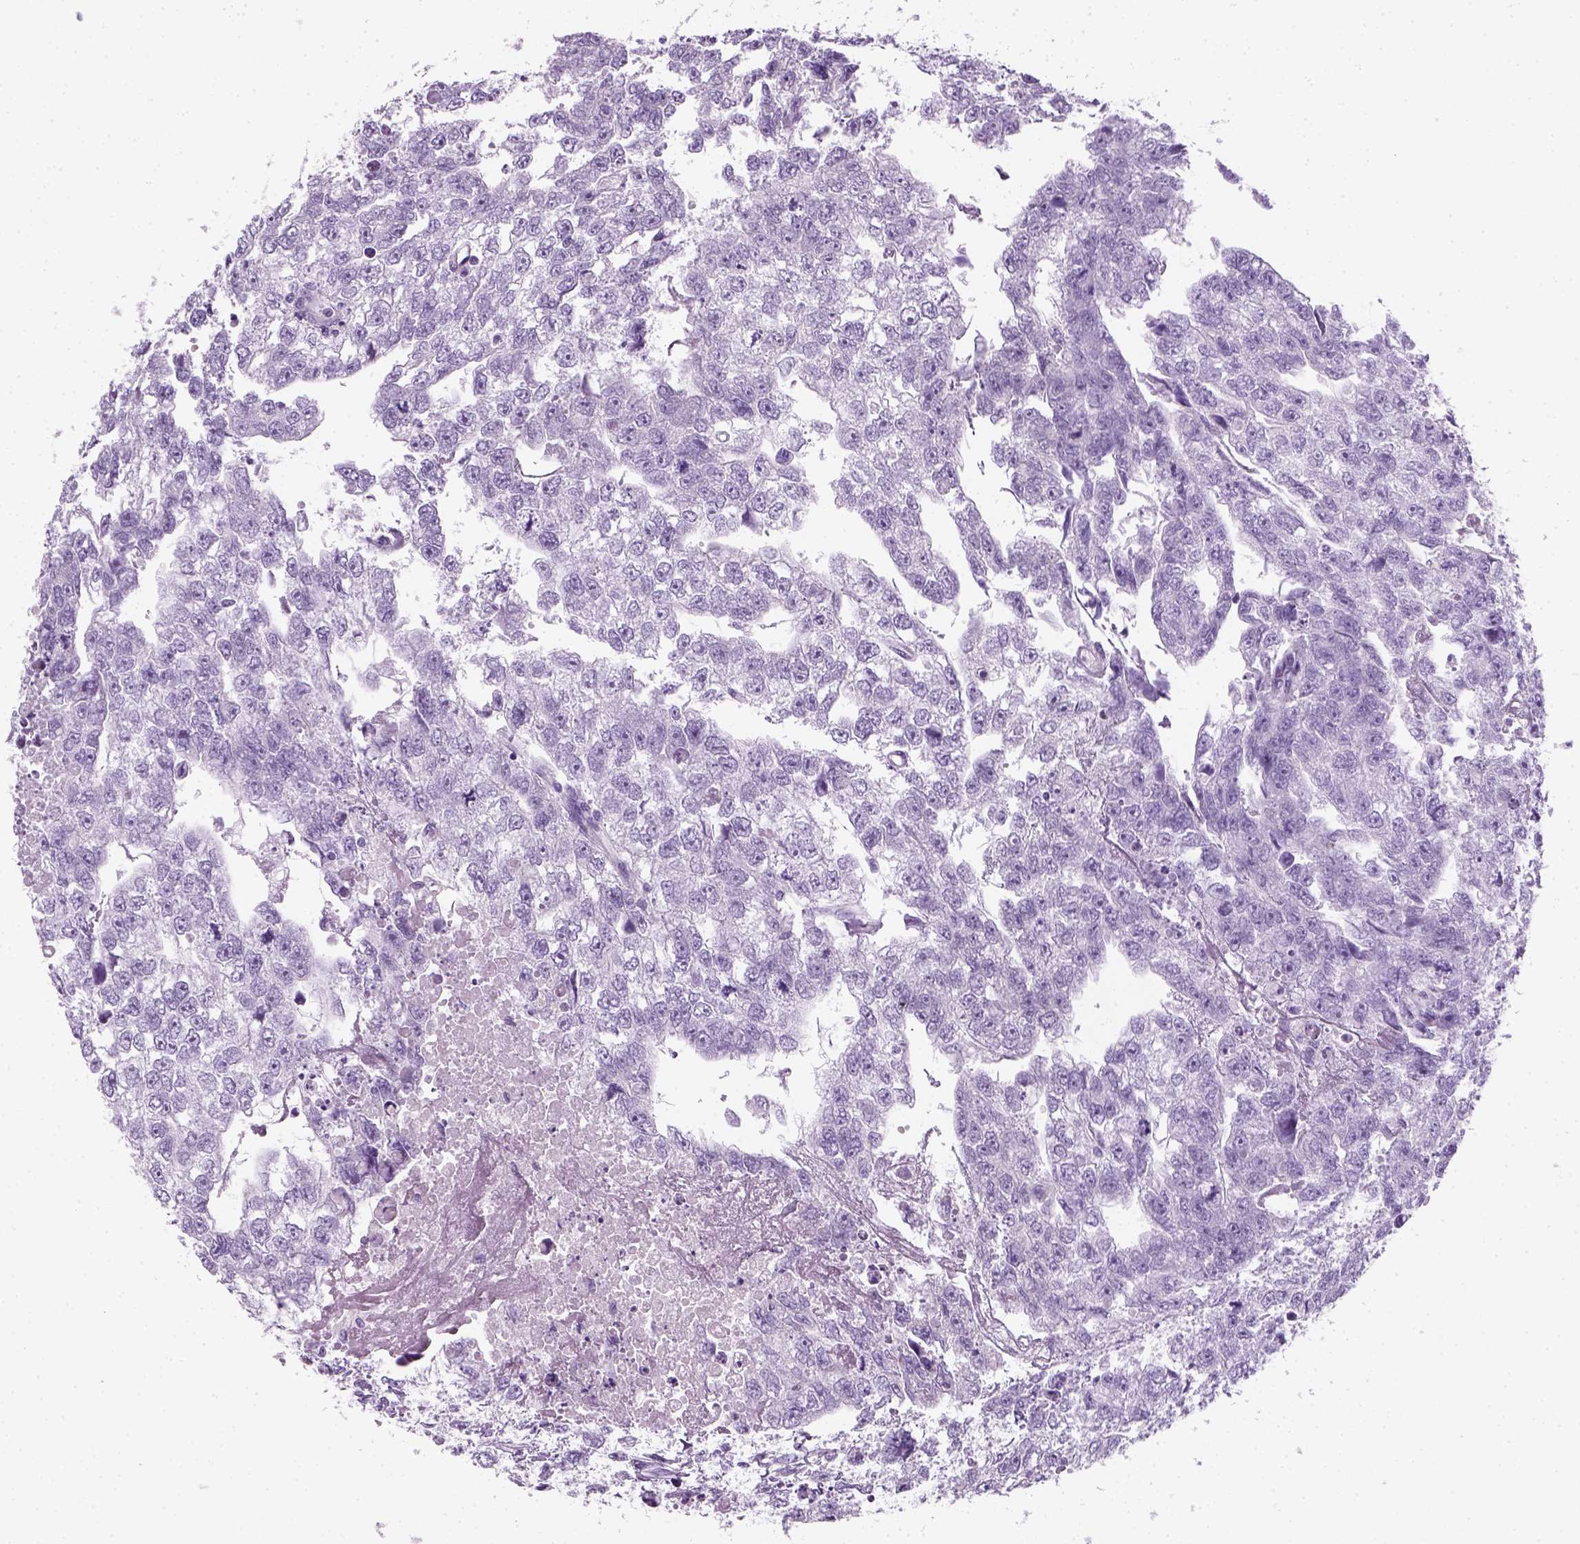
{"staining": {"intensity": "negative", "quantity": "none", "location": "none"}, "tissue": "testis cancer", "cell_type": "Tumor cells", "image_type": "cancer", "snomed": [{"axis": "morphology", "description": "Carcinoma, Embryonal, NOS"}, {"axis": "morphology", "description": "Teratoma, malignant, NOS"}, {"axis": "topography", "description": "Testis"}], "caption": "Tumor cells are negative for brown protein staining in teratoma (malignant) (testis). (DAB (3,3'-diaminobenzidine) IHC visualized using brightfield microscopy, high magnification).", "gene": "SLC12A5", "patient": {"sex": "male", "age": 44}}